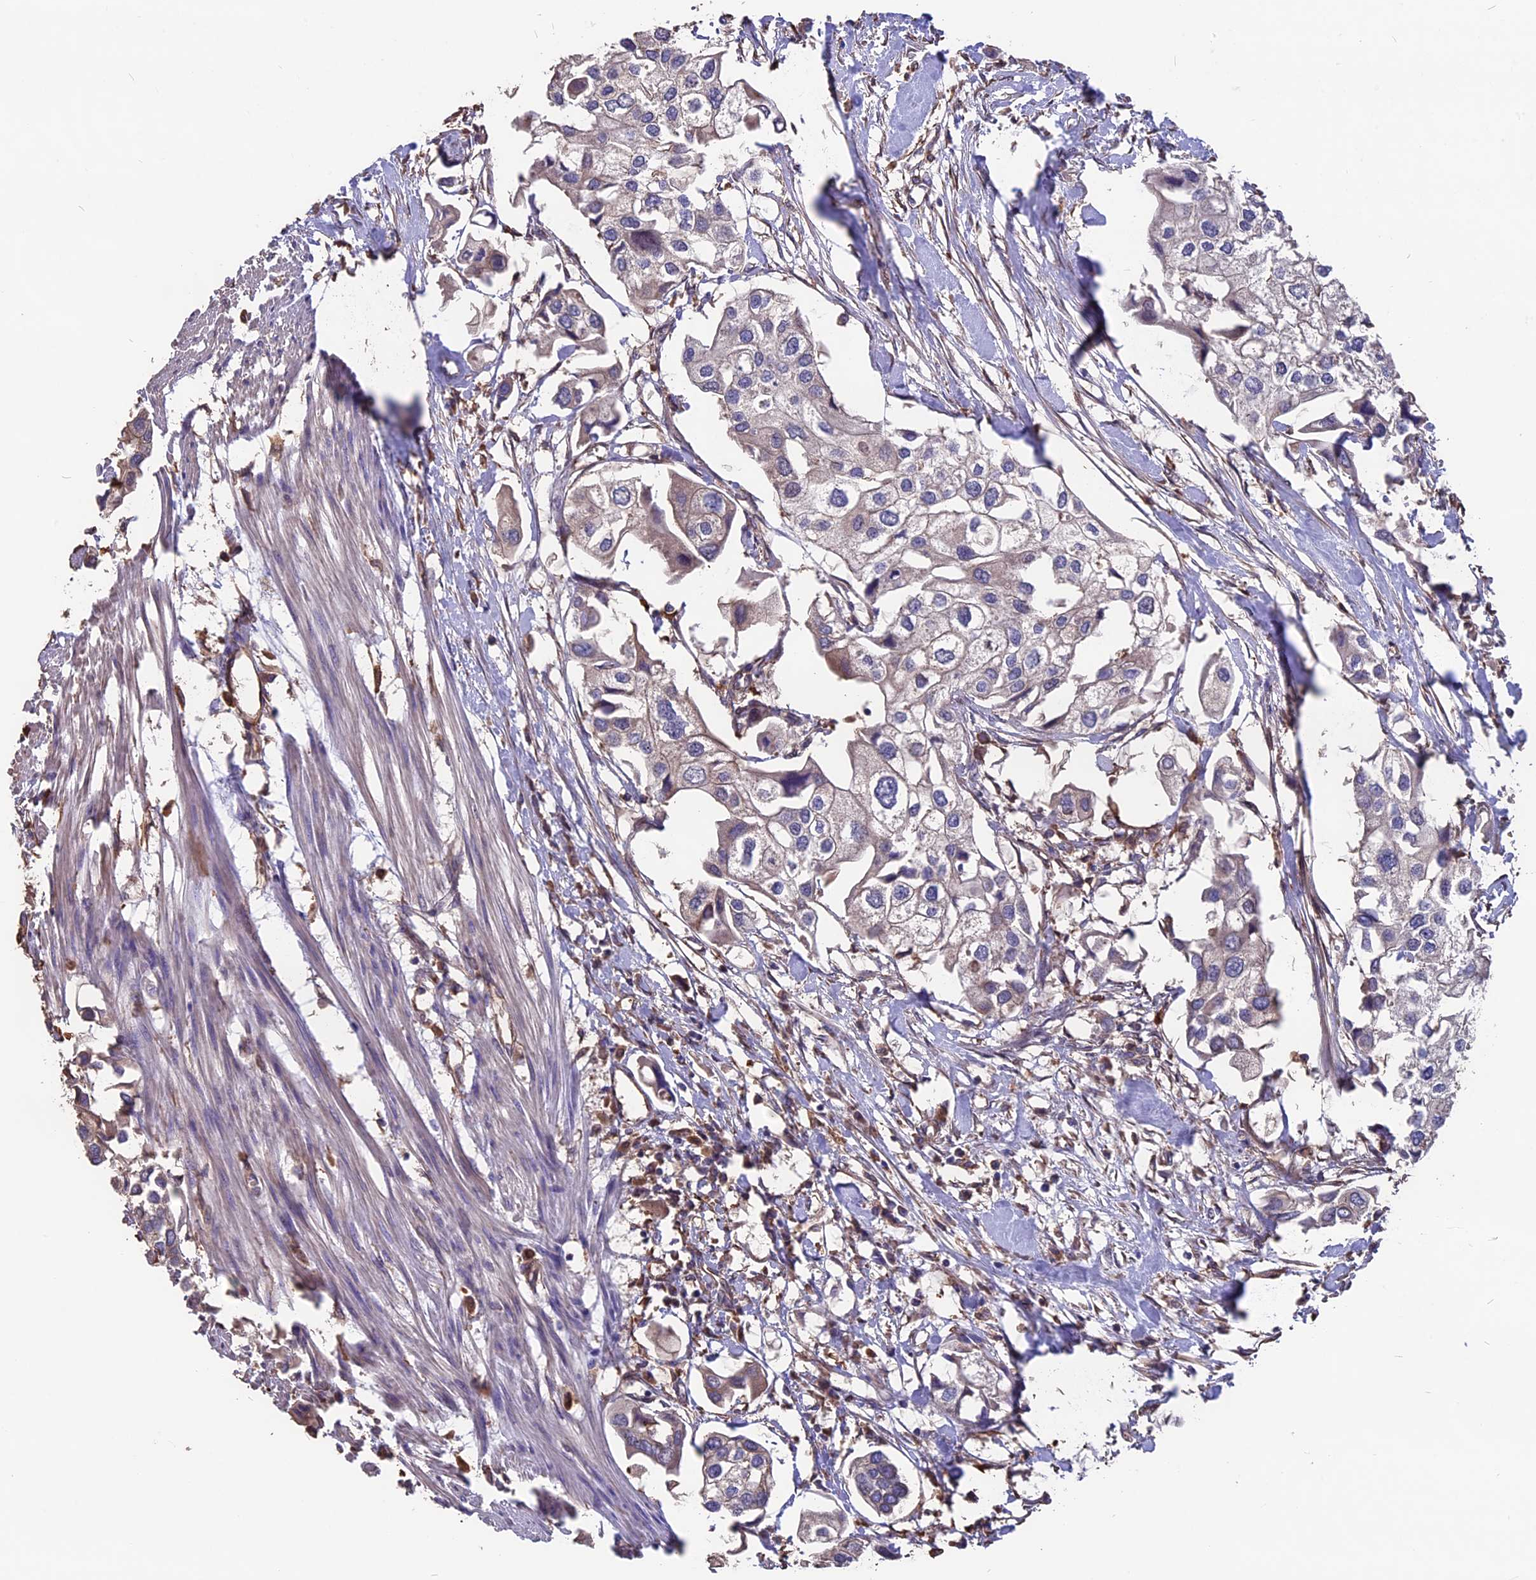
{"staining": {"intensity": "weak", "quantity": "25%-75%", "location": "cytoplasmic/membranous"}, "tissue": "urothelial cancer", "cell_type": "Tumor cells", "image_type": "cancer", "snomed": [{"axis": "morphology", "description": "Urothelial carcinoma, High grade"}, {"axis": "topography", "description": "Urinary bladder"}], "caption": "An image showing weak cytoplasmic/membranous positivity in about 25%-75% of tumor cells in high-grade urothelial carcinoma, as visualized by brown immunohistochemical staining.", "gene": "SEH1L", "patient": {"sex": "male", "age": 64}}